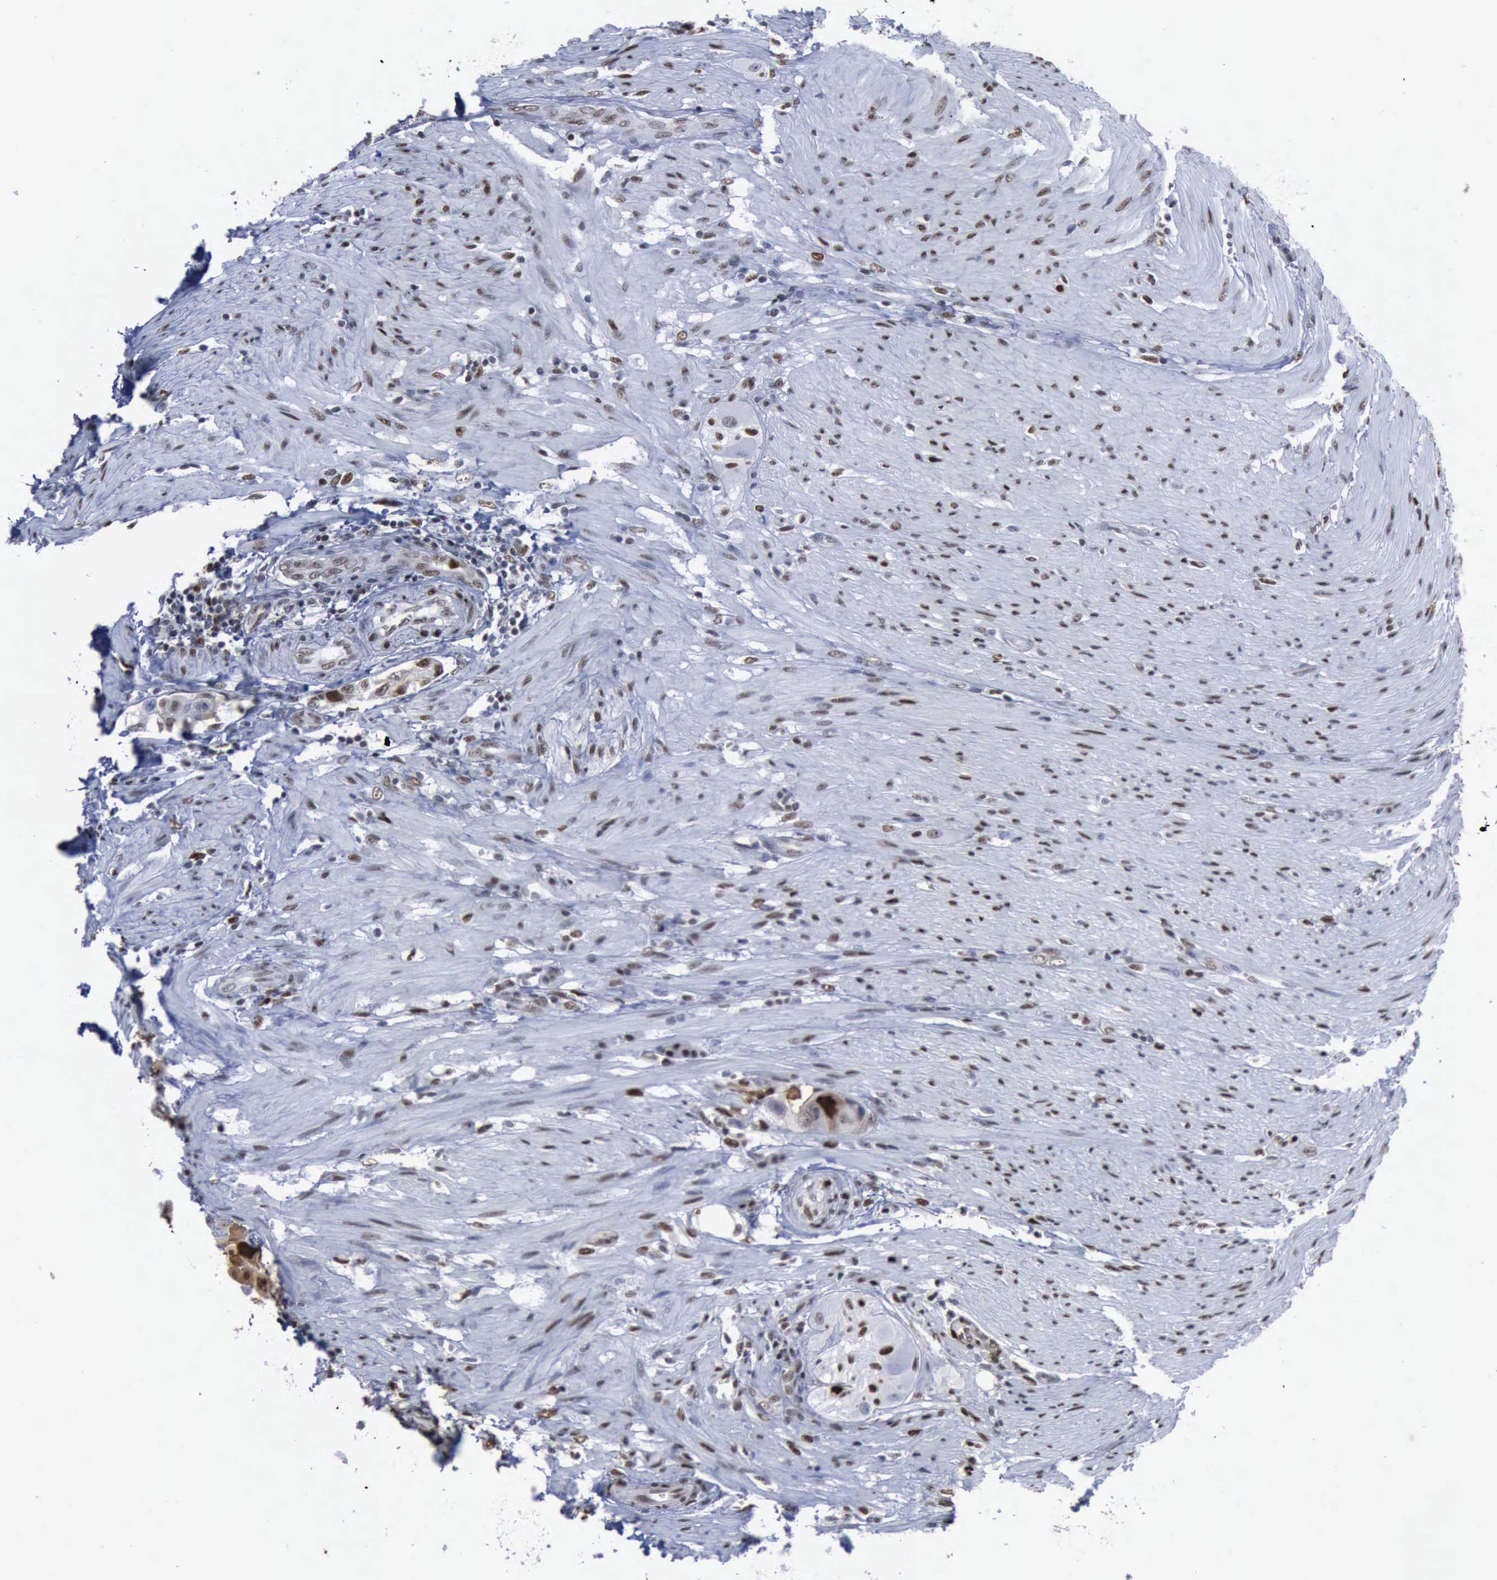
{"staining": {"intensity": "moderate", "quantity": "25%-75%", "location": "nuclear"}, "tissue": "colorectal cancer", "cell_type": "Tumor cells", "image_type": "cancer", "snomed": [{"axis": "morphology", "description": "Adenocarcinoma, NOS"}, {"axis": "topography", "description": "Colon"}], "caption": "The immunohistochemical stain highlights moderate nuclear staining in tumor cells of colorectal adenocarcinoma tissue.", "gene": "PCNA", "patient": {"sex": "female", "age": 46}}